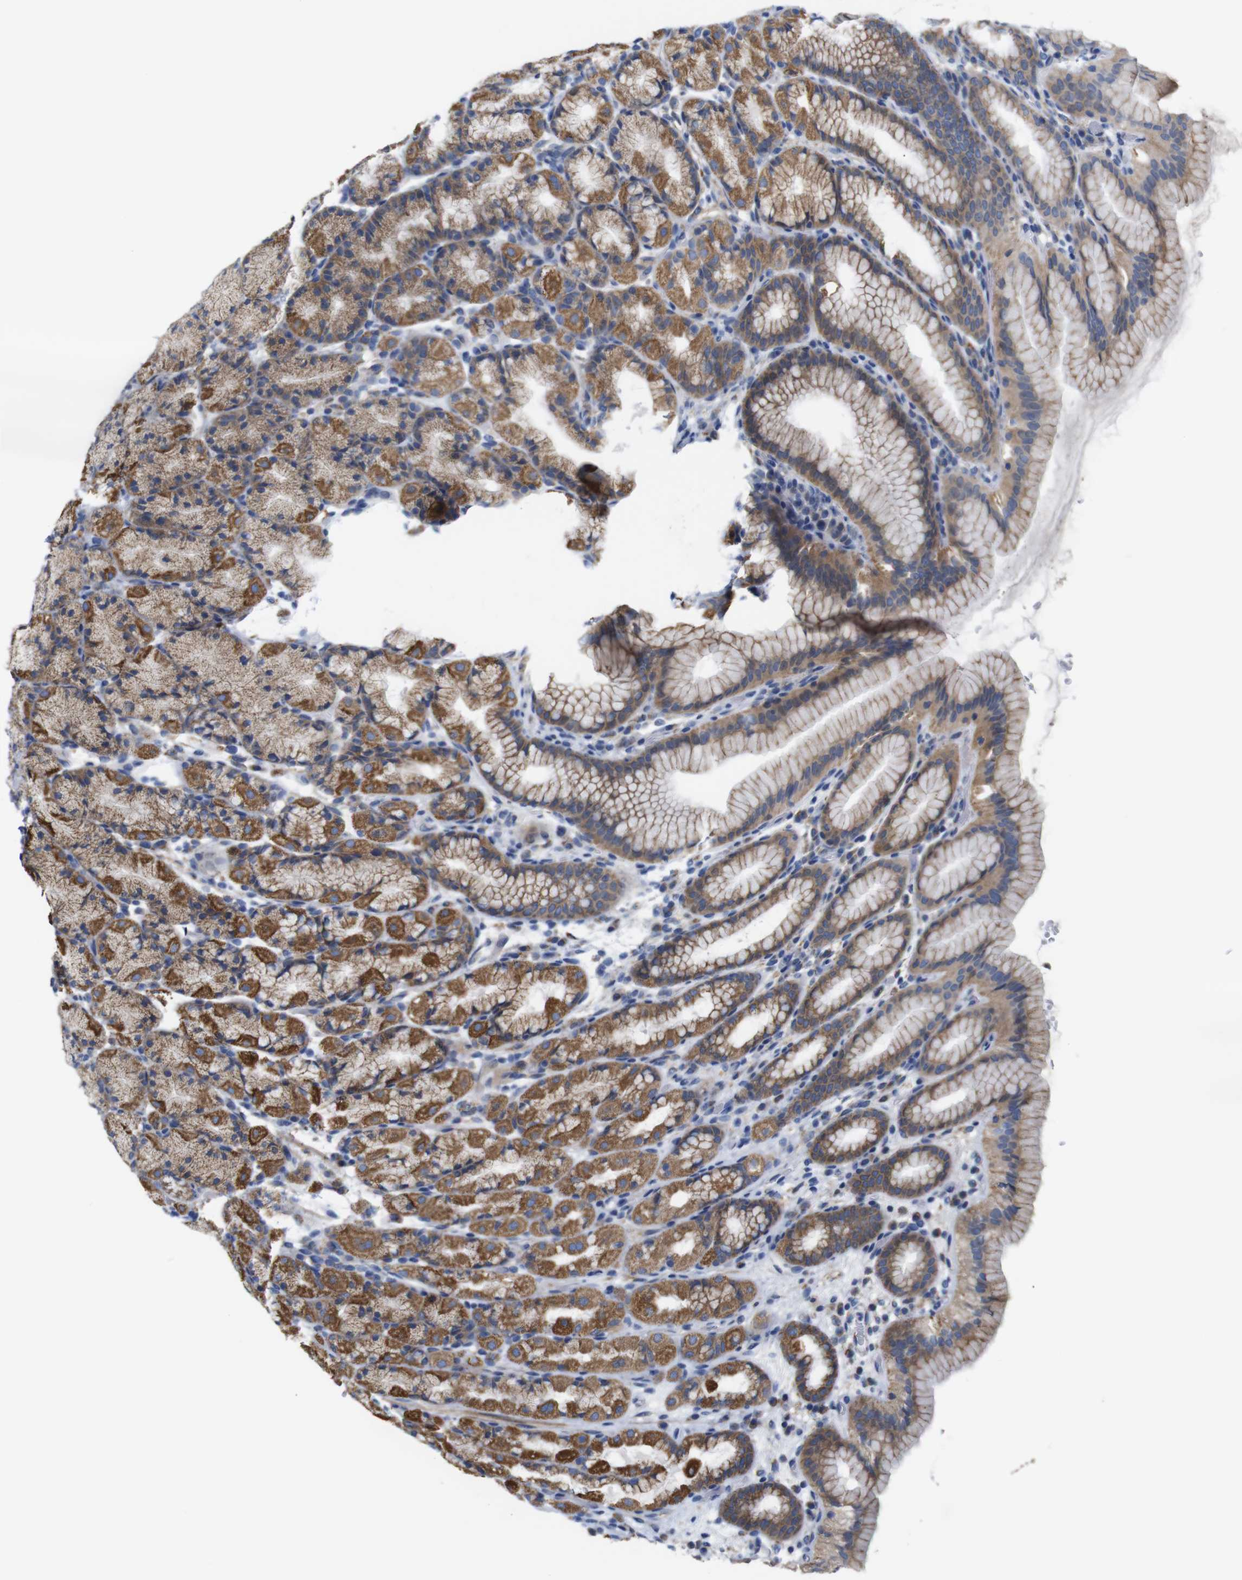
{"staining": {"intensity": "strong", "quantity": ">75%", "location": "cytoplasmic/membranous"}, "tissue": "stomach", "cell_type": "Glandular cells", "image_type": "normal", "snomed": [{"axis": "morphology", "description": "Normal tissue, NOS"}, {"axis": "topography", "description": "Stomach, upper"}], "caption": "The immunohistochemical stain highlights strong cytoplasmic/membranous expression in glandular cells of unremarkable stomach. The protein is shown in brown color, while the nuclei are stained blue.", "gene": "FAM171B", "patient": {"sex": "male", "age": 68}}